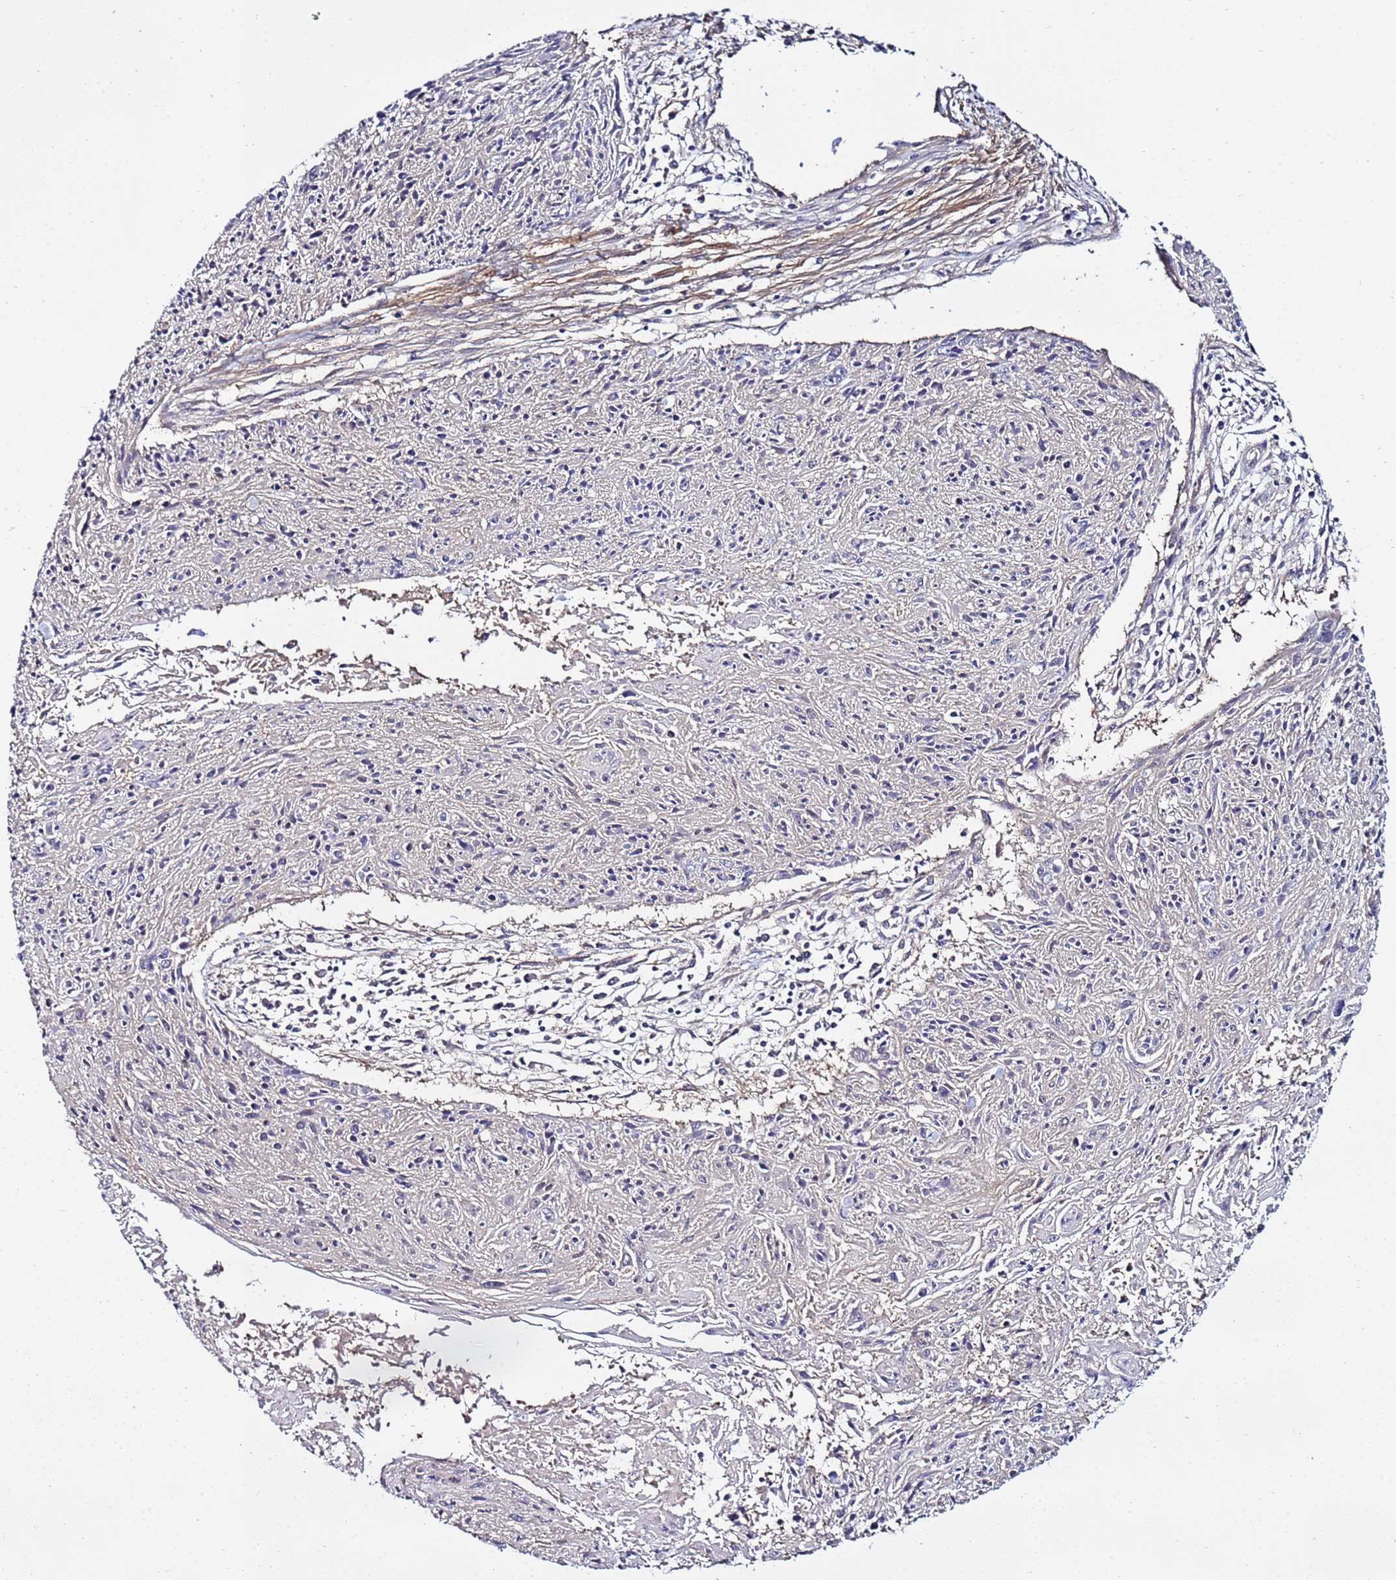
{"staining": {"intensity": "negative", "quantity": "none", "location": "none"}, "tissue": "cervical cancer", "cell_type": "Tumor cells", "image_type": "cancer", "snomed": [{"axis": "morphology", "description": "Squamous cell carcinoma, NOS"}, {"axis": "topography", "description": "Cervix"}], "caption": "Cervical cancer was stained to show a protein in brown. There is no significant expression in tumor cells.", "gene": "NAXE", "patient": {"sex": "female", "age": 51}}